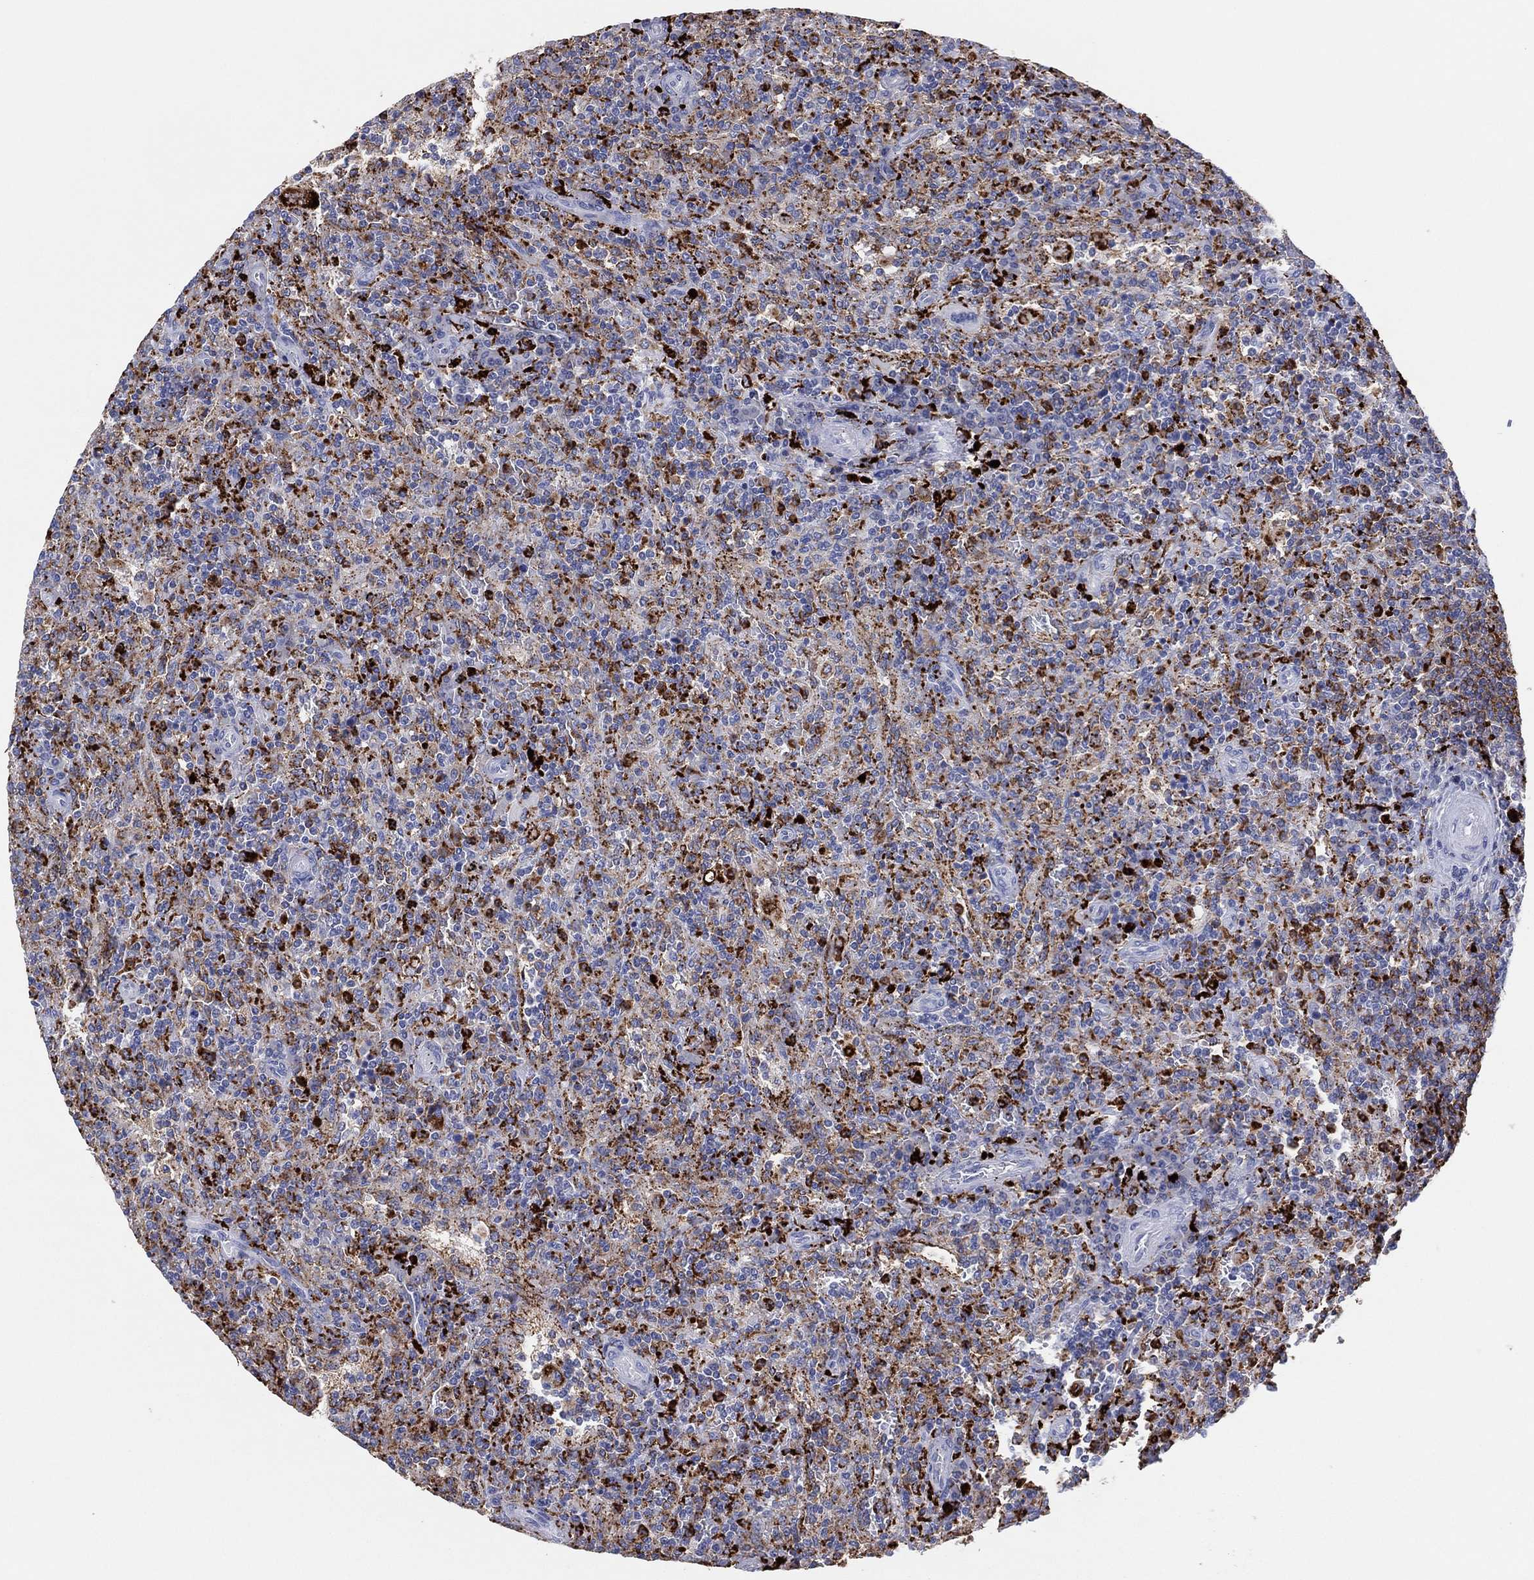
{"staining": {"intensity": "moderate", "quantity": "<25%", "location": "cytoplasmic/membranous"}, "tissue": "lymphoma", "cell_type": "Tumor cells", "image_type": "cancer", "snomed": [{"axis": "morphology", "description": "Malignant lymphoma, non-Hodgkin's type, Low grade"}, {"axis": "topography", "description": "Spleen"}], "caption": "The immunohistochemical stain highlights moderate cytoplasmic/membranous staining in tumor cells of malignant lymphoma, non-Hodgkin's type (low-grade) tissue. (DAB IHC with brightfield microscopy, high magnification).", "gene": "PLAC8", "patient": {"sex": "male", "age": 62}}